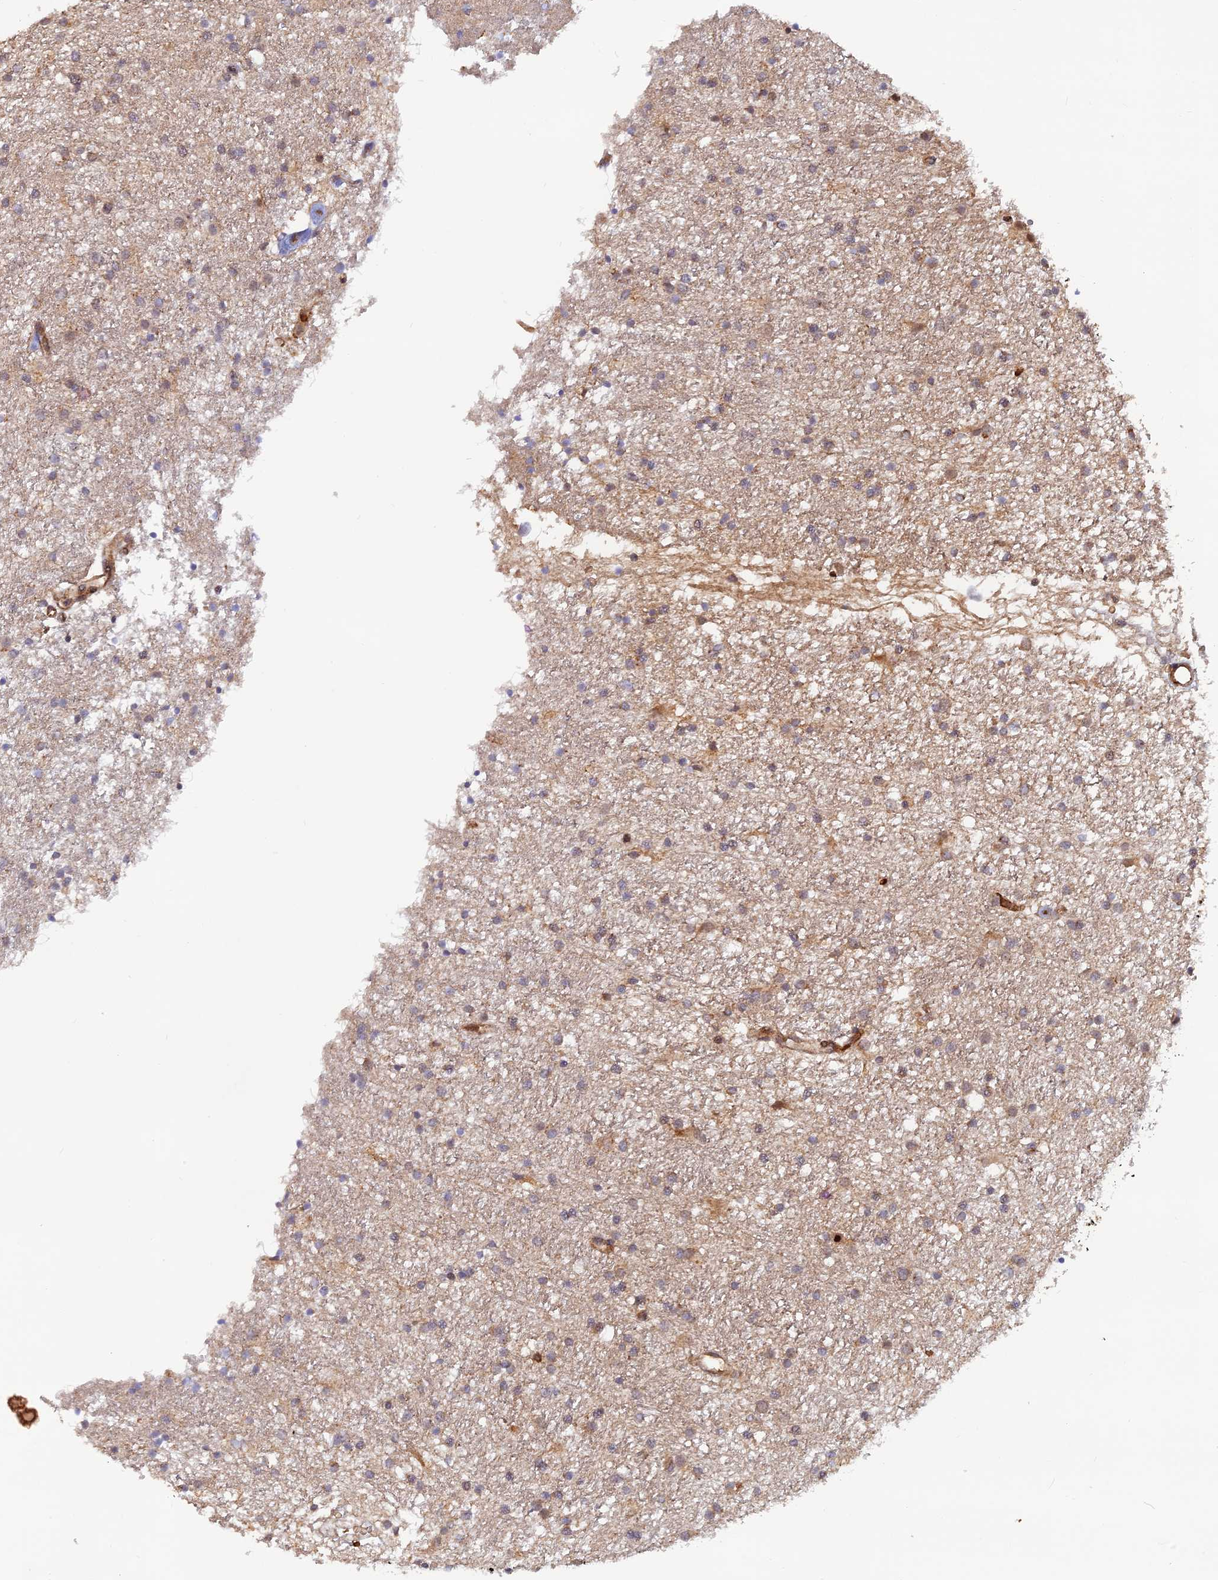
{"staining": {"intensity": "weak", "quantity": "<25%", "location": "cytoplasmic/membranous"}, "tissue": "glioma", "cell_type": "Tumor cells", "image_type": "cancer", "snomed": [{"axis": "morphology", "description": "Glioma, malignant, High grade"}, {"axis": "topography", "description": "Brain"}], "caption": "Immunohistochemical staining of human glioma reveals no significant expression in tumor cells. (Stains: DAB (3,3'-diaminobenzidine) immunohistochemistry with hematoxylin counter stain, Microscopy: brightfield microscopy at high magnification).", "gene": "GMCL1", "patient": {"sex": "male", "age": 77}}